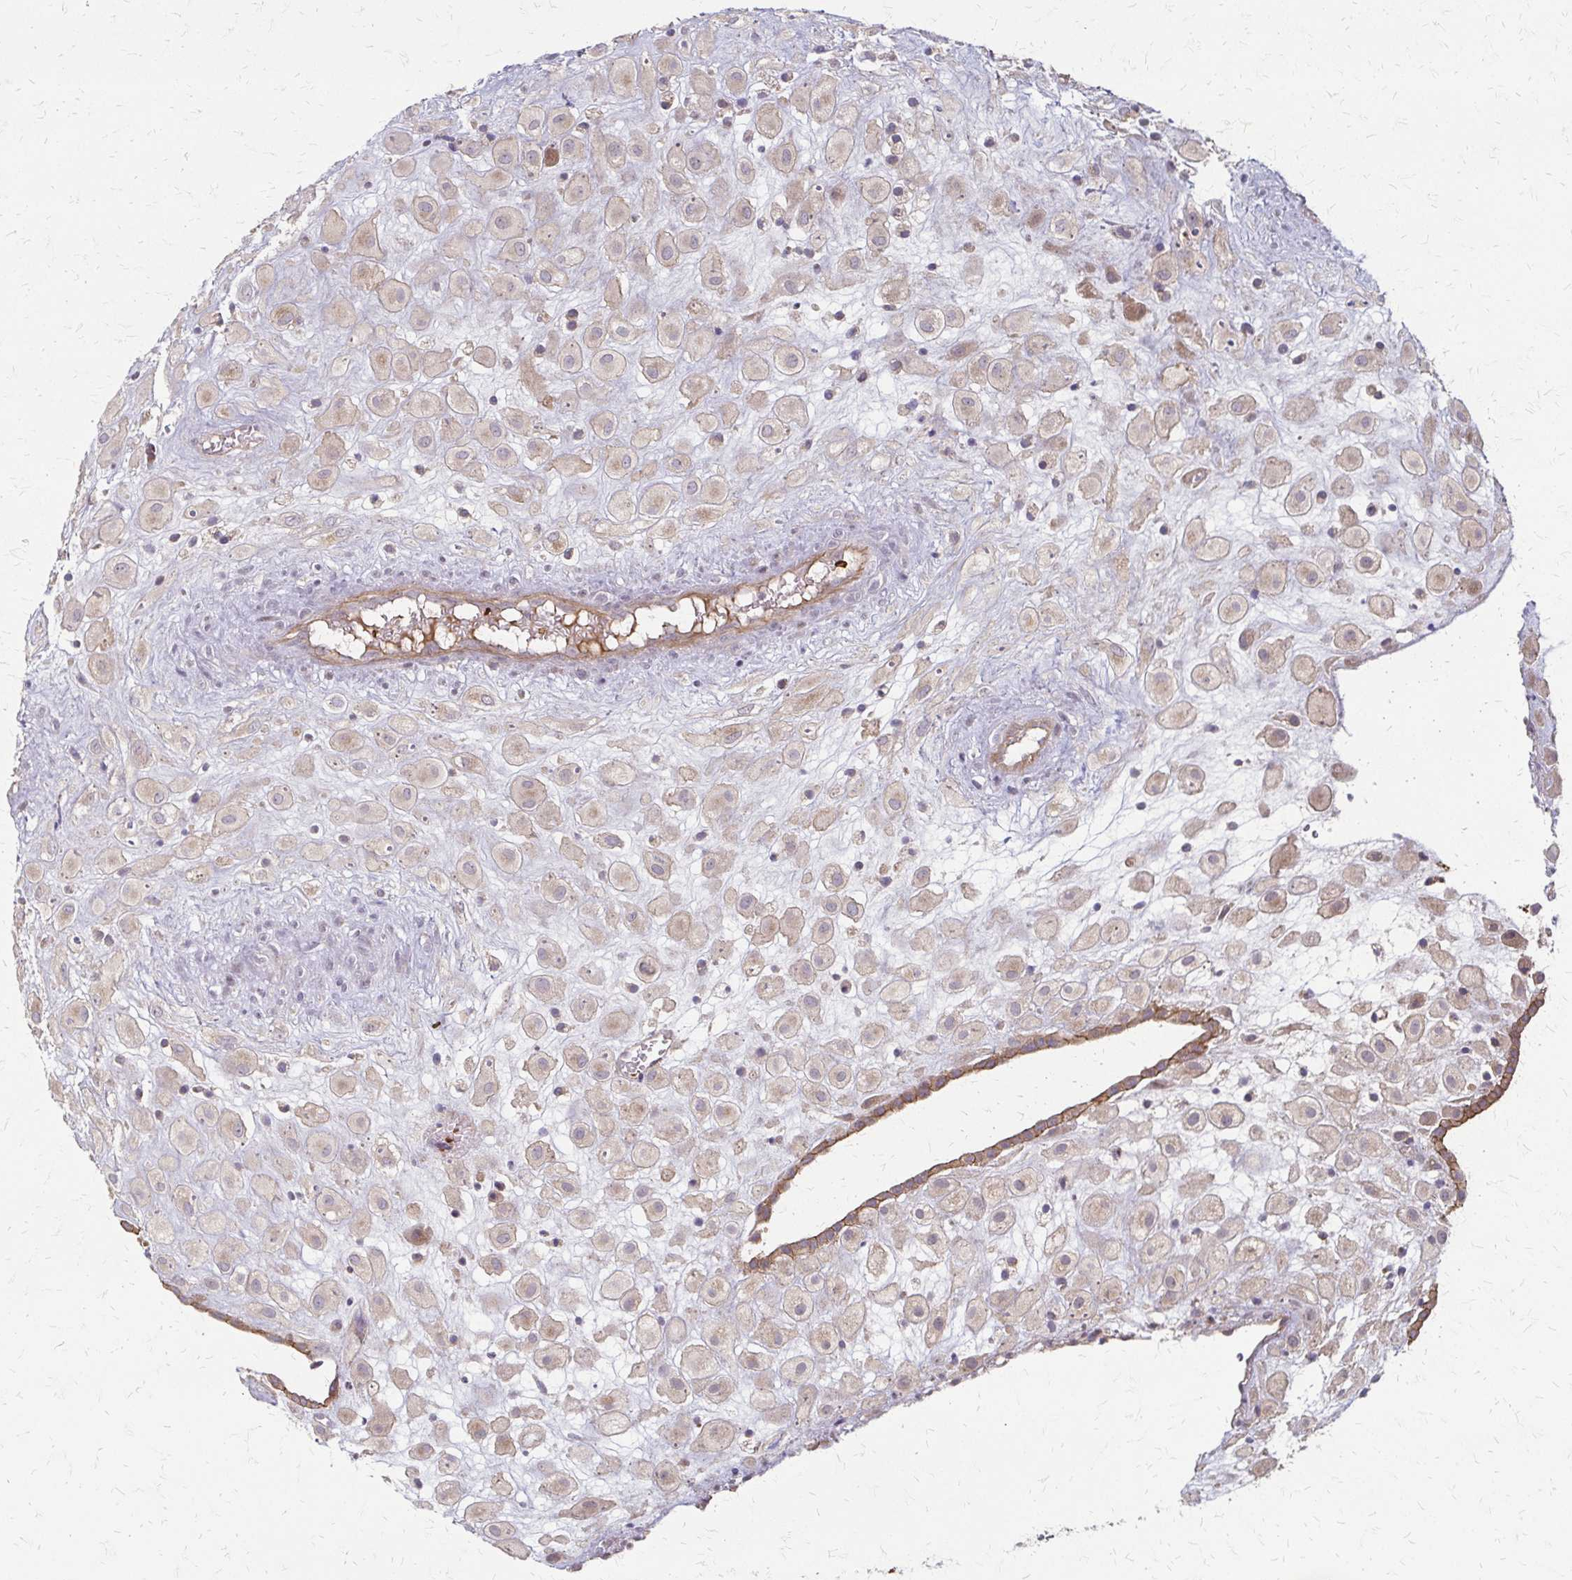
{"staining": {"intensity": "weak", "quantity": "25%-75%", "location": "cytoplasmic/membranous"}, "tissue": "placenta", "cell_type": "Decidual cells", "image_type": "normal", "snomed": [{"axis": "morphology", "description": "Normal tissue, NOS"}, {"axis": "topography", "description": "Placenta"}], "caption": "The image exhibits staining of unremarkable placenta, revealing weak cytoplasmic/membranous protein expression (brown color) within decidual cells. Nuclei are stained in blue.", "gene": "ZNF383", "patient": {"sex": "female", "age": 24}}